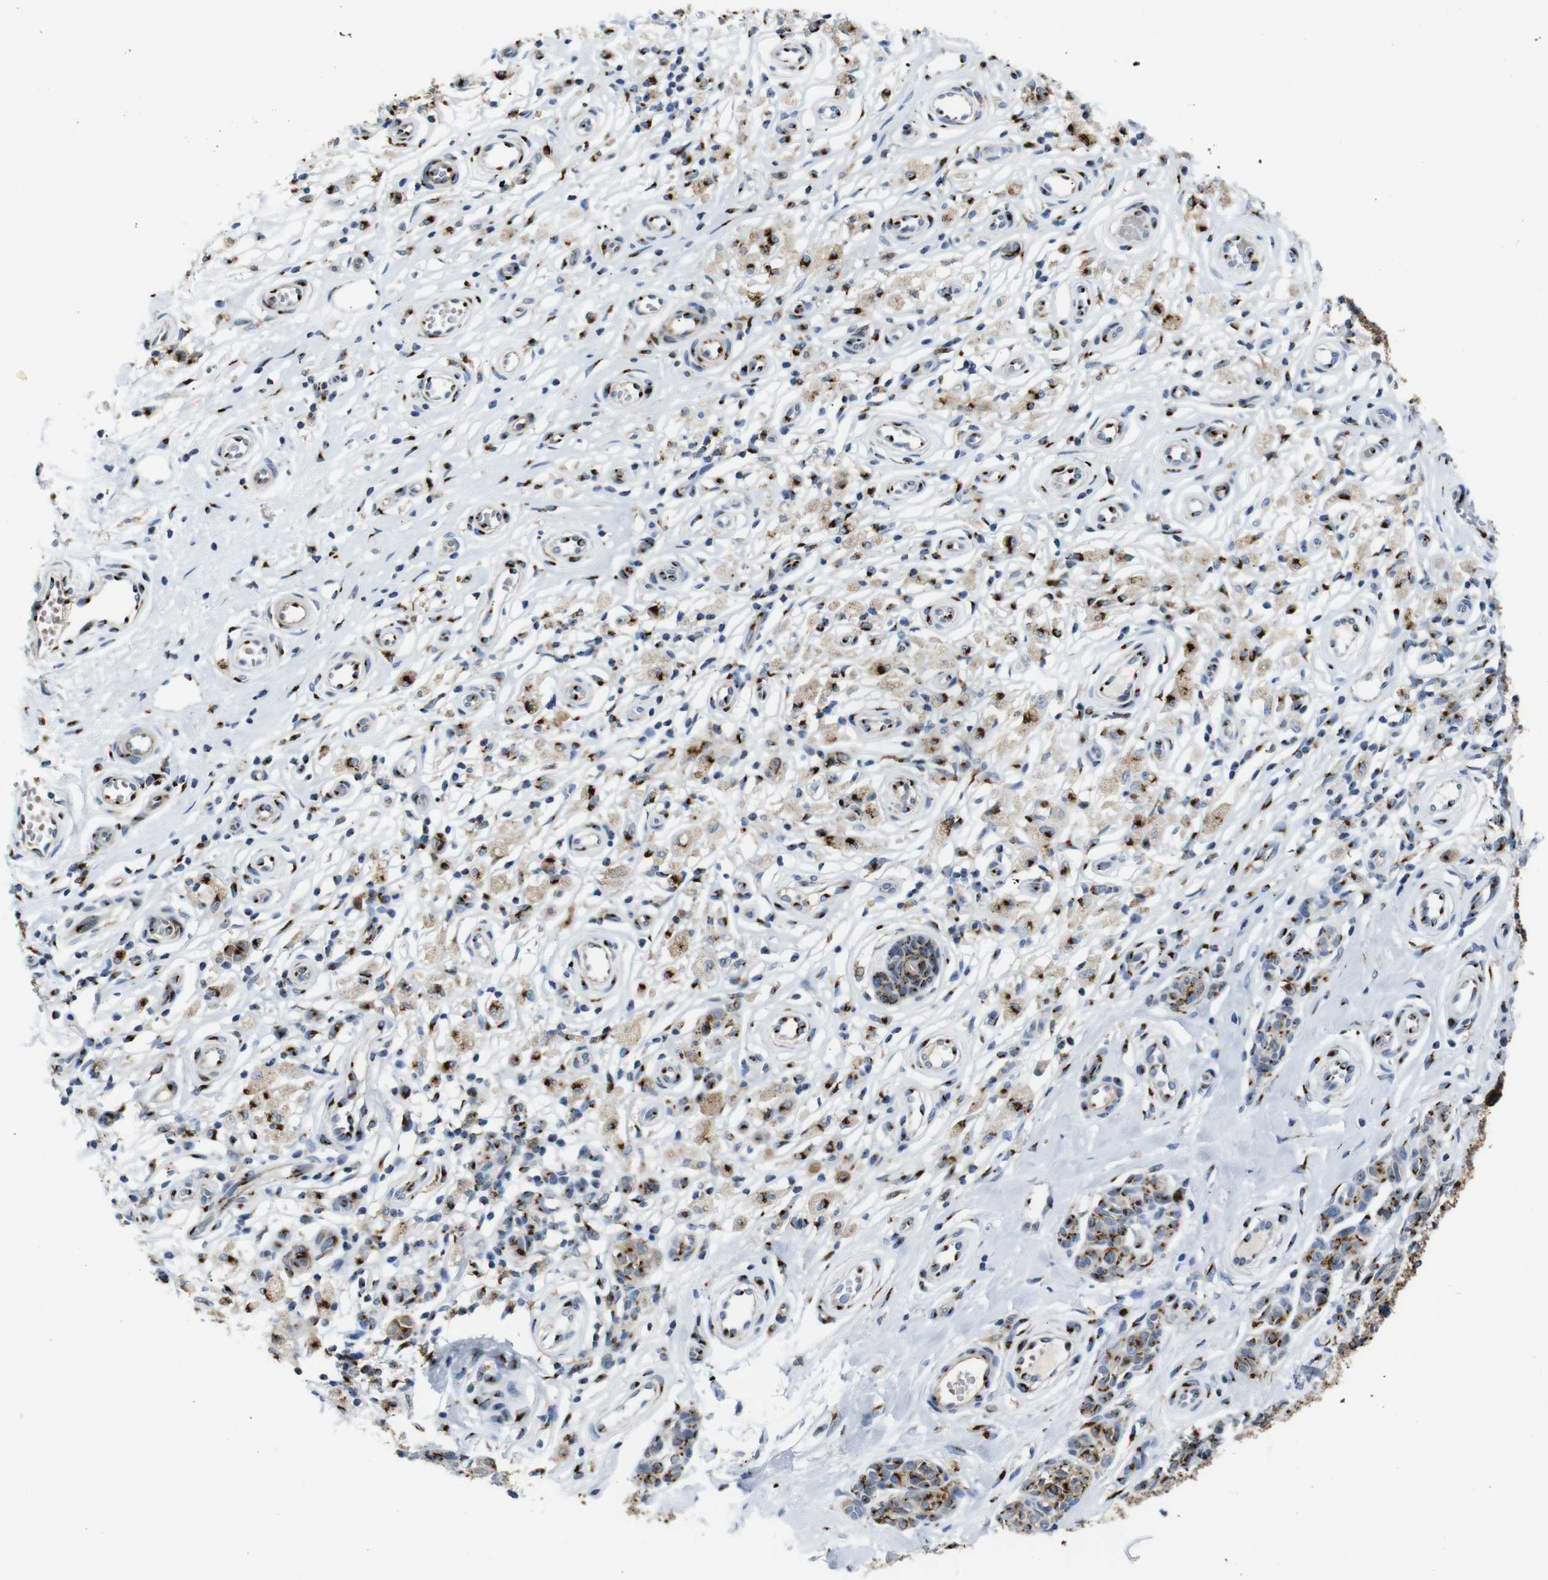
{"staining": {"intensity": "strong", "quantity": ">75%", "location": "cytoplasmic/membranous"}, "tissue": "melanoma", "cell_type": "Tumor cells", "image_type": "cancer", "snomed": [{"axis": "morphology", "description": "Malignant melanoma, NOS"}, {"axis": "topography", "description": "Skin"}], "caption": "Immunohistochemical staining of melanoma exhibits high levels of strong cytoplasmic/membranous protein positivity in approximately >75% of tumor cells.", "gene": "TGOLN2", "patient": {"sex": "female", "age": 64}}